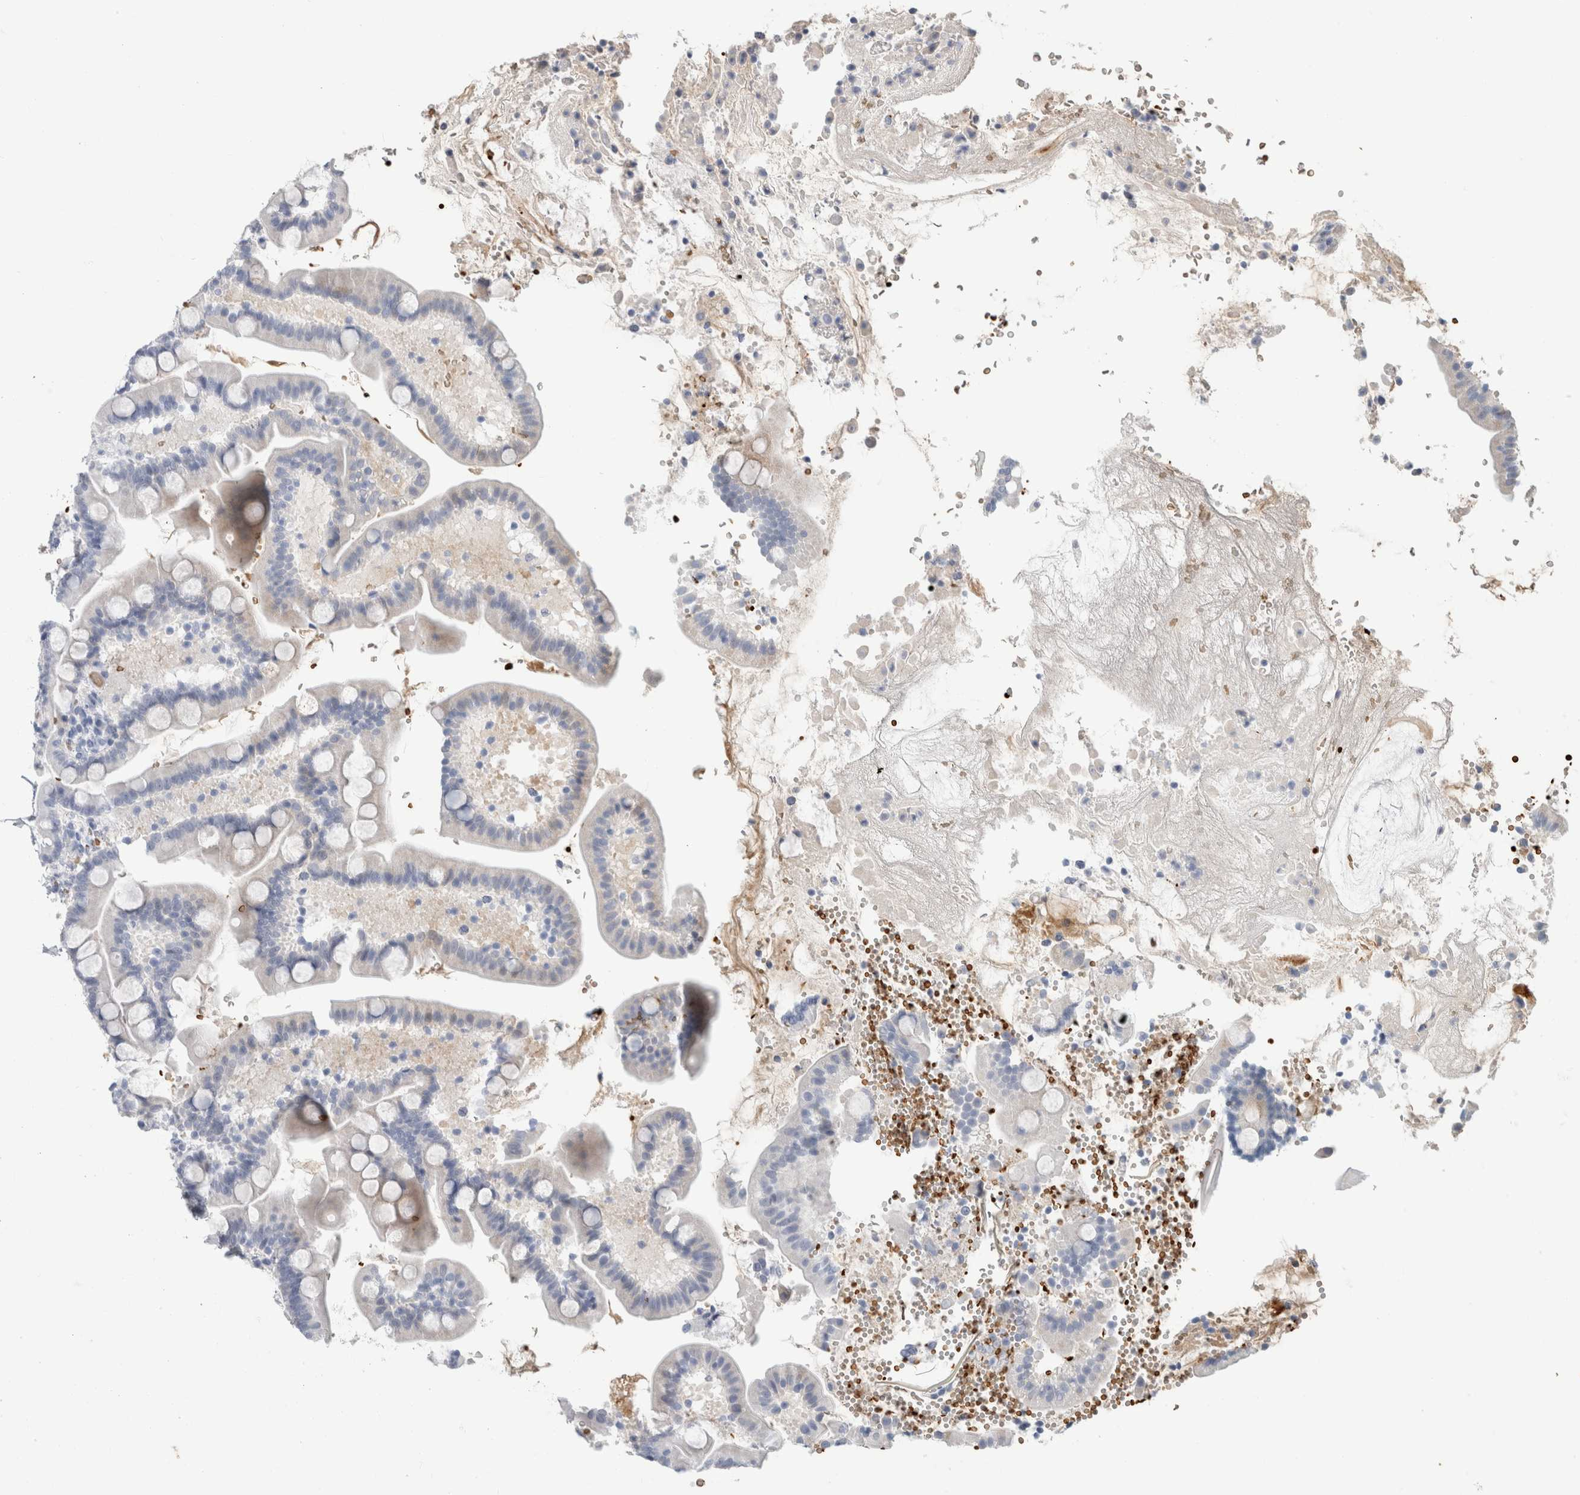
{"staining": {"intensity": "negative", "quantity": "none", "location": "none"}, "tissue": "duodenum", "cell_type": "Glandular cells", "image_type": "normal", "snomed": [{"axis": "morphology", "description": "Normal tissue, NOS"}, {"axis": "topography", "description": "Duodenum"}], "caption": "Immunohistochemistry (IHC) histopathology image of normal duodenum: duodenum stained with DAB (3,3'-diaminobenzidine) demonstrates no significant protein expression in glandular cells. Brightfield microscopy of immunohistochemistry stained with DAB (3,3'-diaminobenzidine) (brown) and hematoxylin (blue), captured at high magnification.", "gene": "CA1", "patient": {"sex": "male", "age": 54}}